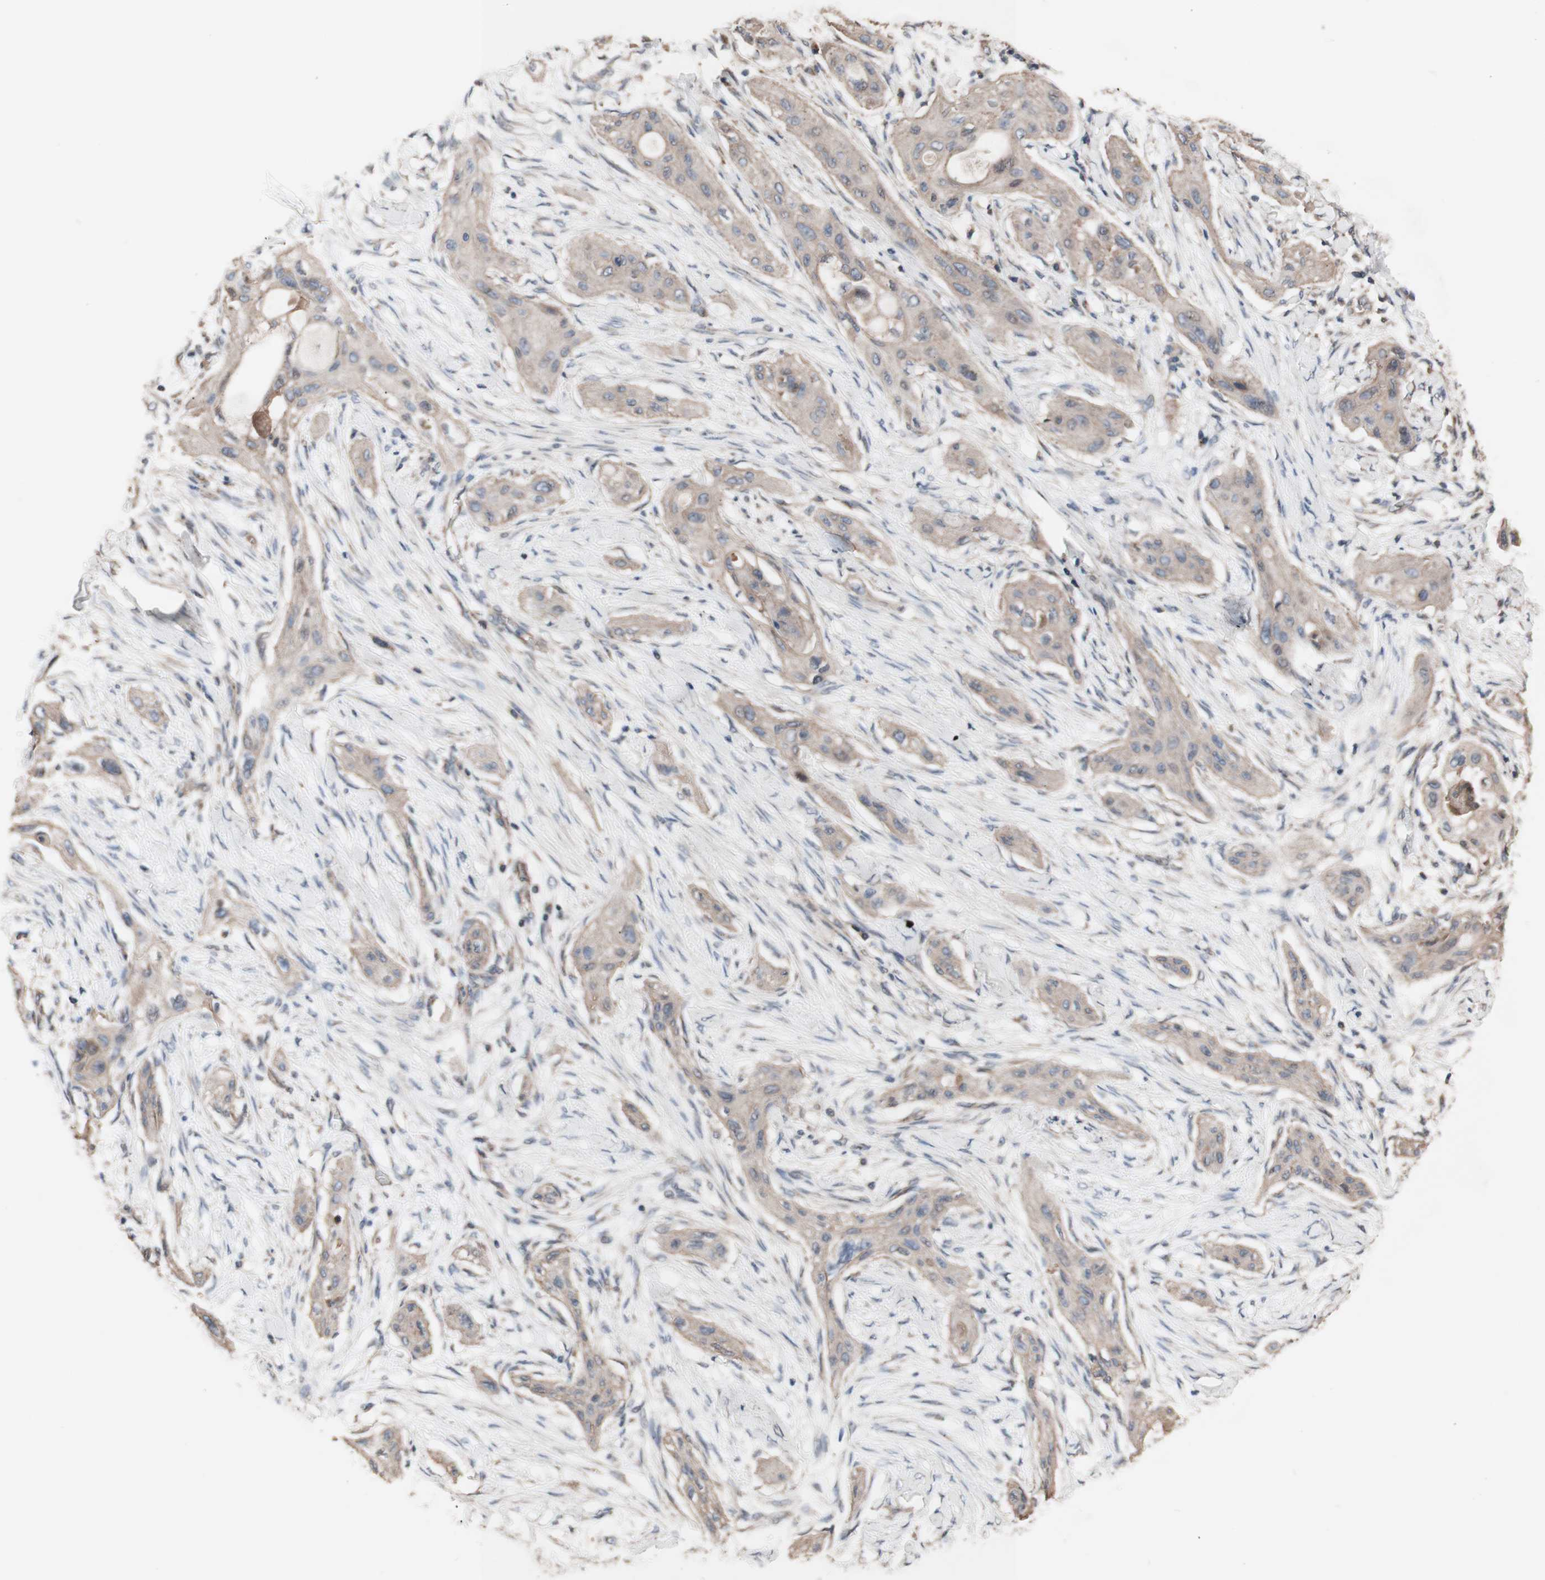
{"staining": {"intensity": "weak", "quantity": ">75%", "location": "cytoplasmic/membranous"}, "tissue": "lung cancer", "cell_type": "Tumor cells", "image_type": "cancer", "snomed": [{"axis": "morphology", "description": "Squamous cell carcinoma, NOS"}, {"axis": "topography", "description": "Lung"}], "caption": "IHC histopathology image of neoplastic tissue: lung cancer stained using immunohistochemistry (IHC) displays low levels of weak protein expression localized specifically in the cytoplasmic/membranous of tumor cells, appearing as a cytoplasmic/membranous brown color.", "gene": "COPB1", "patient": {"sex": "female", "age": 47}}